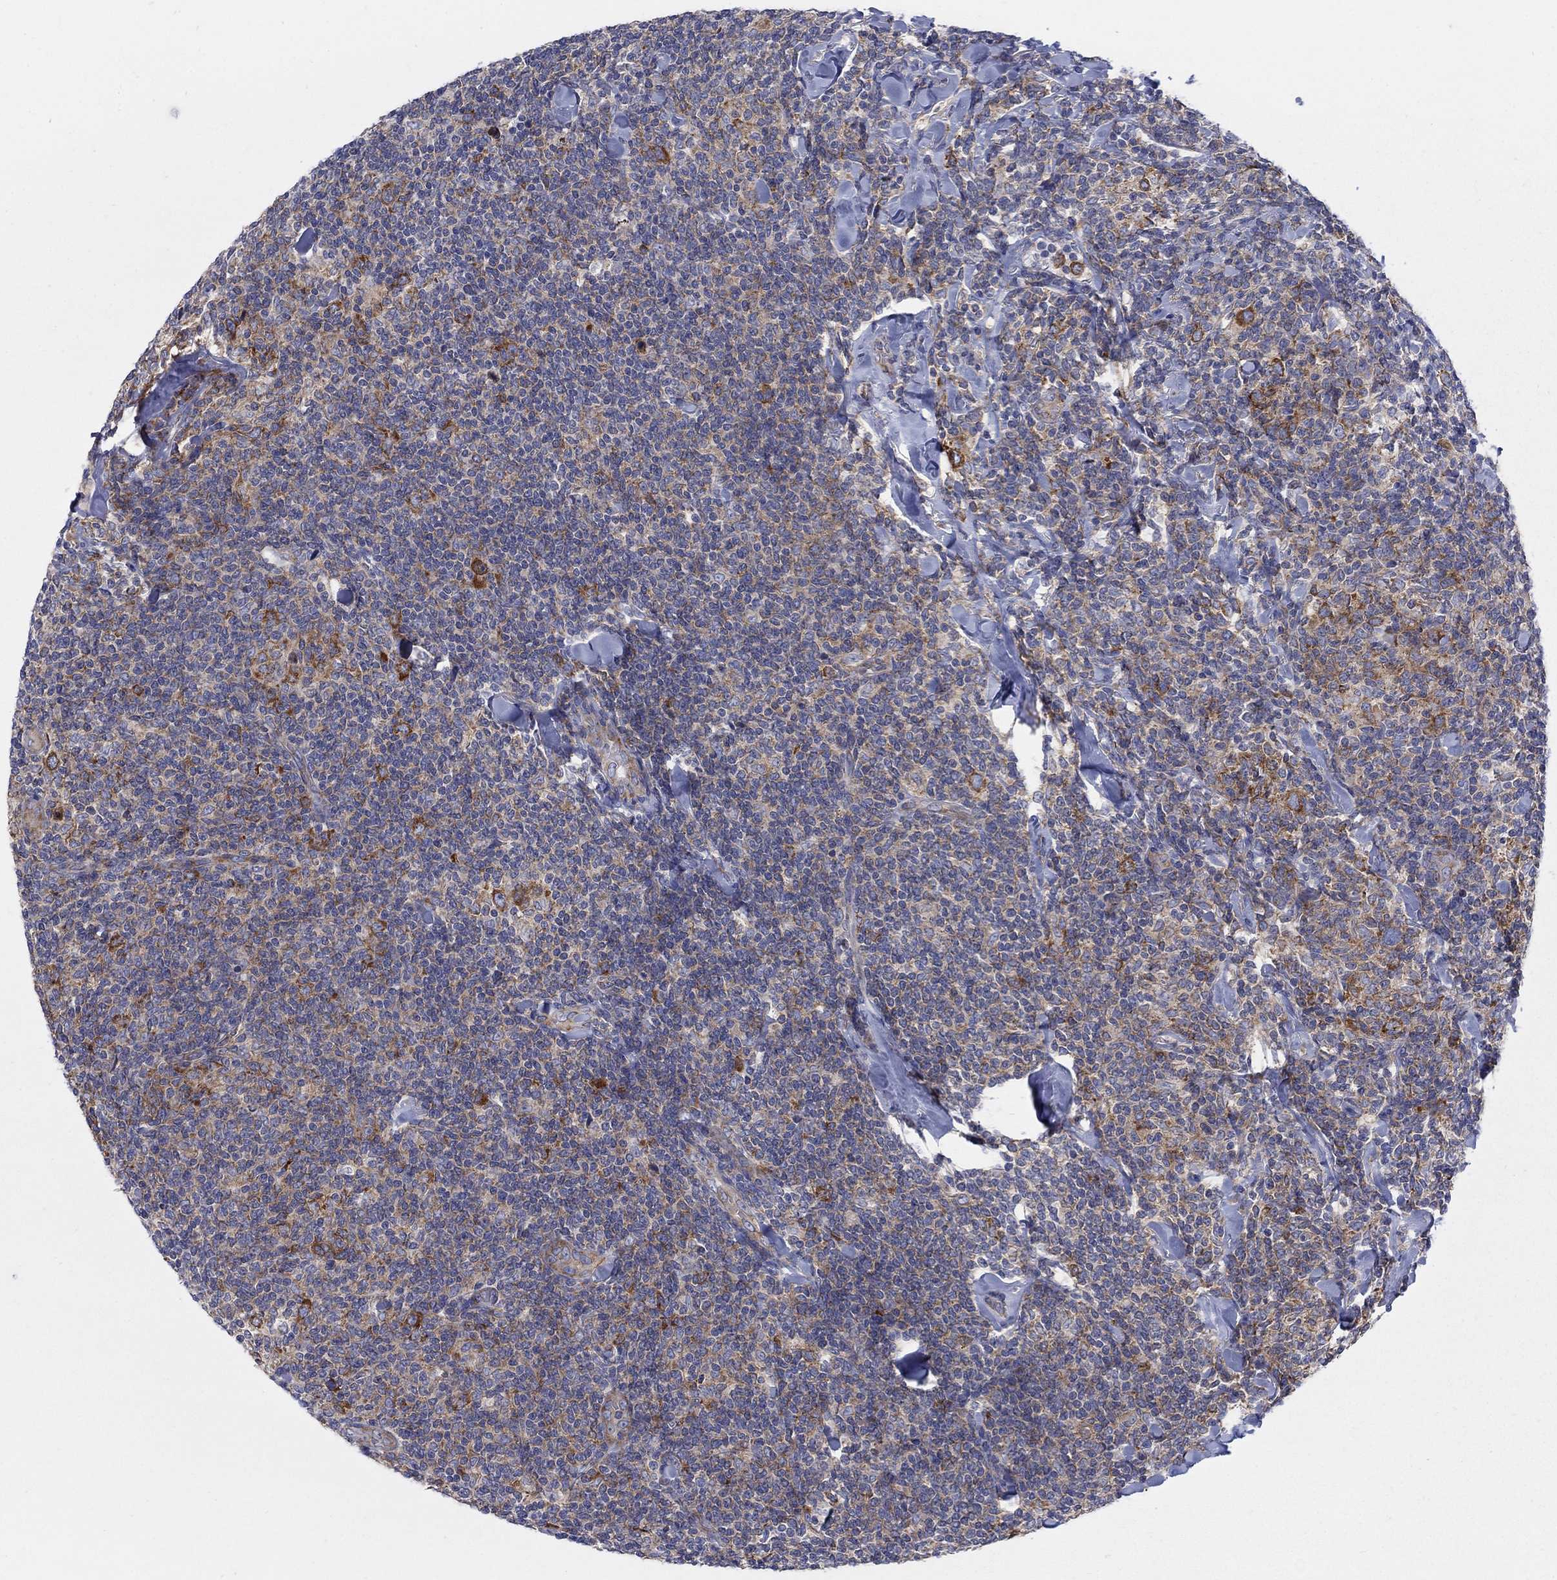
{"staining": {"intensity": "weak", "quantity": ">75%", "location": "cytoplasmic/membranous"}, "tissue": "lymphoma", "cell_type": "Tumor cells", "image_type": "cancer", "snomed": [{"axis": "morphology", "description": "Malignant lymphoma, non-Hodgkin's type, Low grade"}, {"axis": "topography", "description": "Lymph node"}], "caption": "Immunohistochemistry (IHC) staining of low-grade malignant lymphoma, non-Hodgkin's type, which shows low levels of weak cytoplasmic/membranous expression in about >75% of tumor cells indicating weak cytoplasmic/membranous protein staining. The staining was performed using DAB (3,3'-diaminobenzidine) (brown) for protein detection and nuclei were counterstained in hematoxylin (blue).", "gene": "TMEM59", "patient": {"sex": "female", "age": 56}}